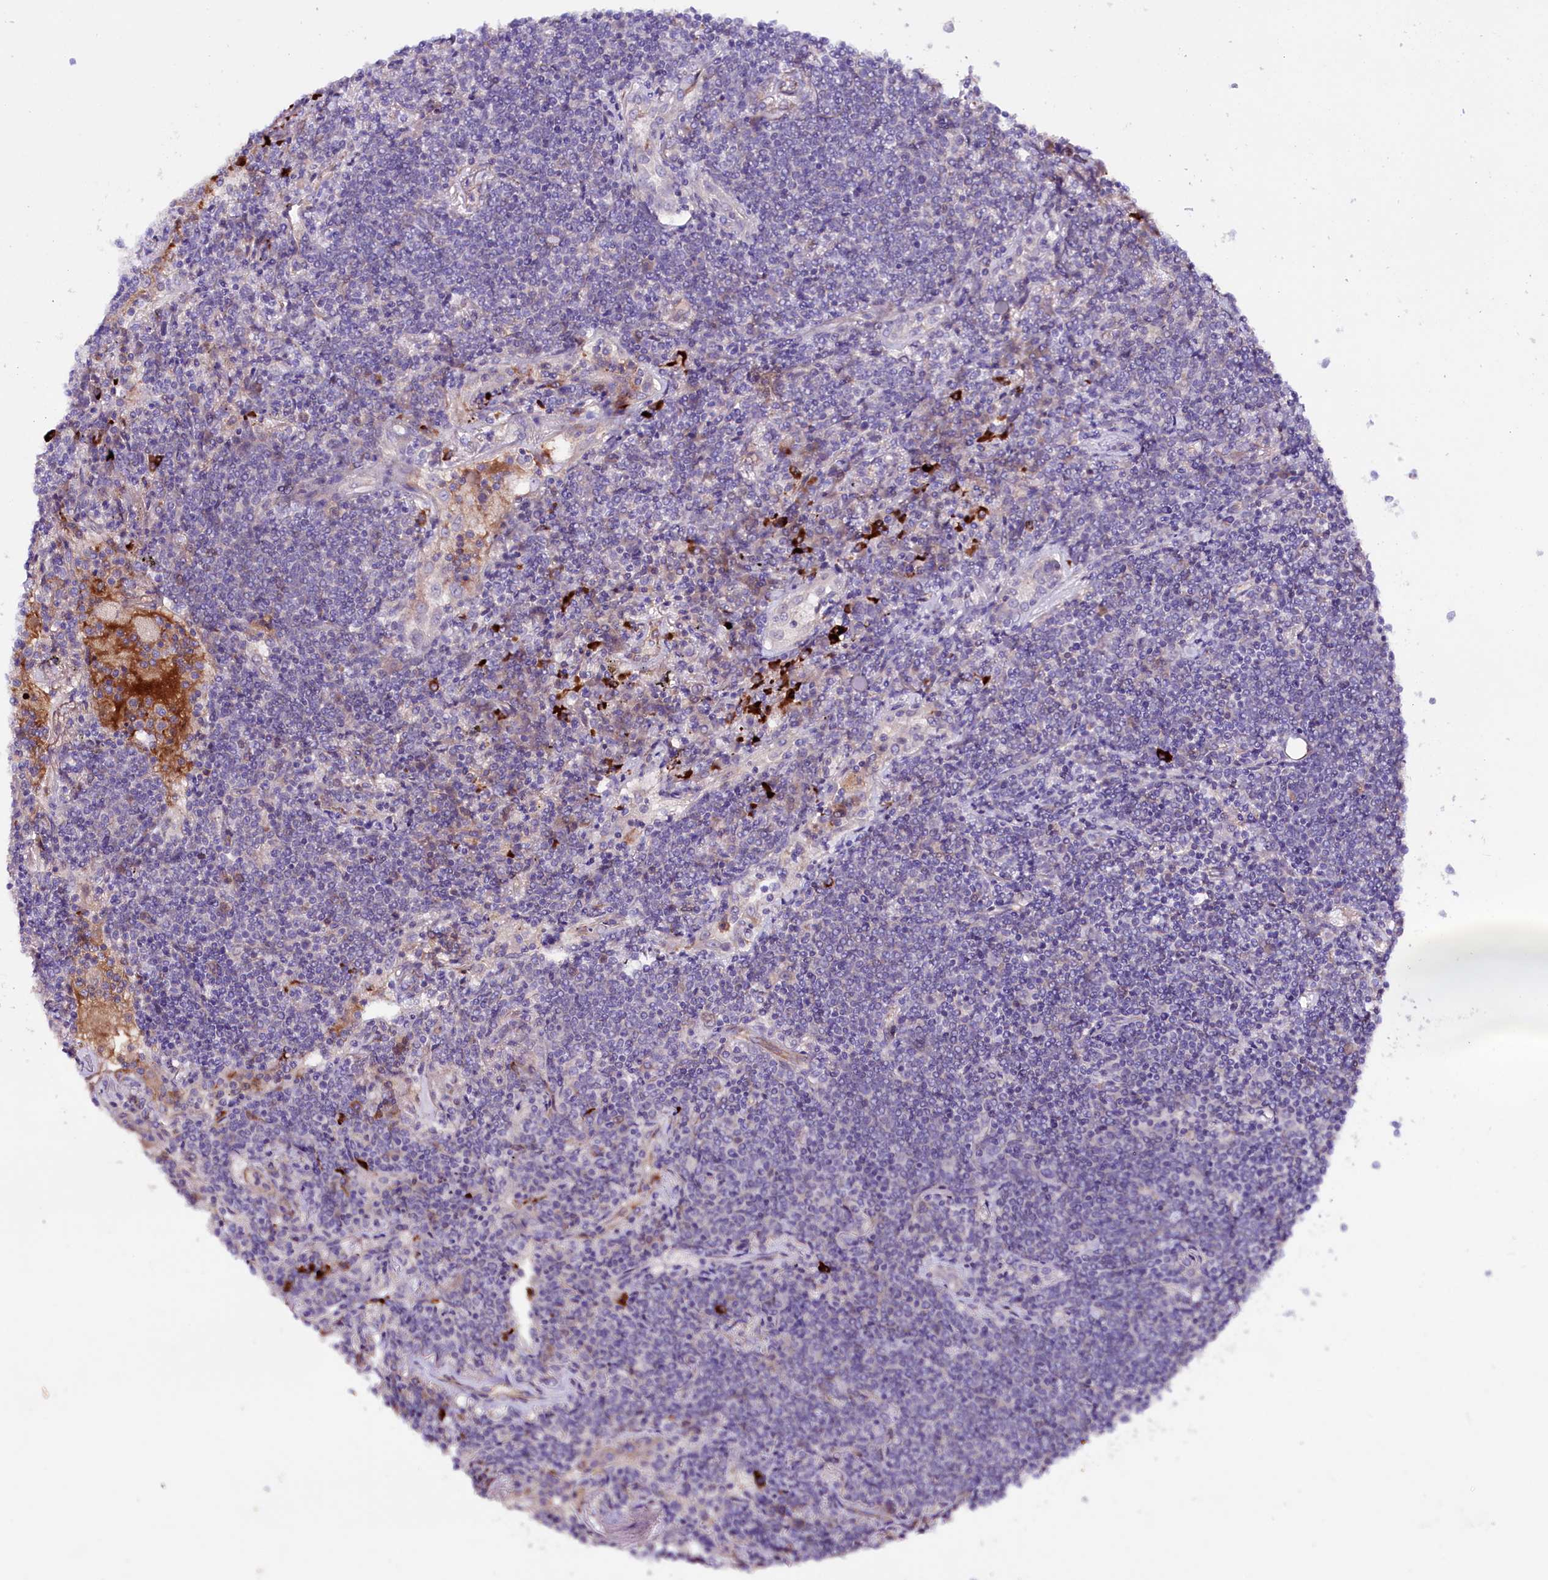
{"staining": {"intensity": "negative", "quantity": "none", "location": "none"}, "tissue": "lymphoma", "cell_type": "Tumor cells", "image_type": "cancer", "snomed": [{"axis": "morphology", "description": "Malignant lymphoma, non-Hodgkin's type, Low grade"}, {"axis": "topography", "description": "Lung"}], "caption": "The image demonstrates no staining of tumor cells in malignant lymphoma, non-Hodgkin's type (low-grade). (DAB (3,3'-diaminobenzidine) IHC visualized using brightfield microscopy, high magnification).", "gene": "SLC7A1", "patient": {"sex": "female", "age": 71}}